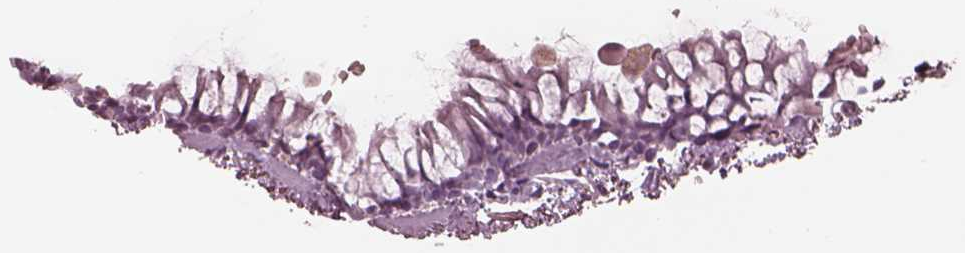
{"staining": {"intensity": "negative", "quantity": "none", "location": "none"}, "tissue": "bronchus", "cell_type": "Respiratory epithelial cells", "image_type": "normal", "snomed": [{"axis": "morphology", "description": "Normal tissue, NOS"}, {"axis": "topography", "description": "Cartilage tissue"}, {"axis": "topography", "description": "Bronchus"}], "caption": "Bronchus stained for a protein using immunohistochemistry reveals no expression respiratory epithelial cells.", "gene": "CADM2", "patient": {"sex": "female", "age": 79}}